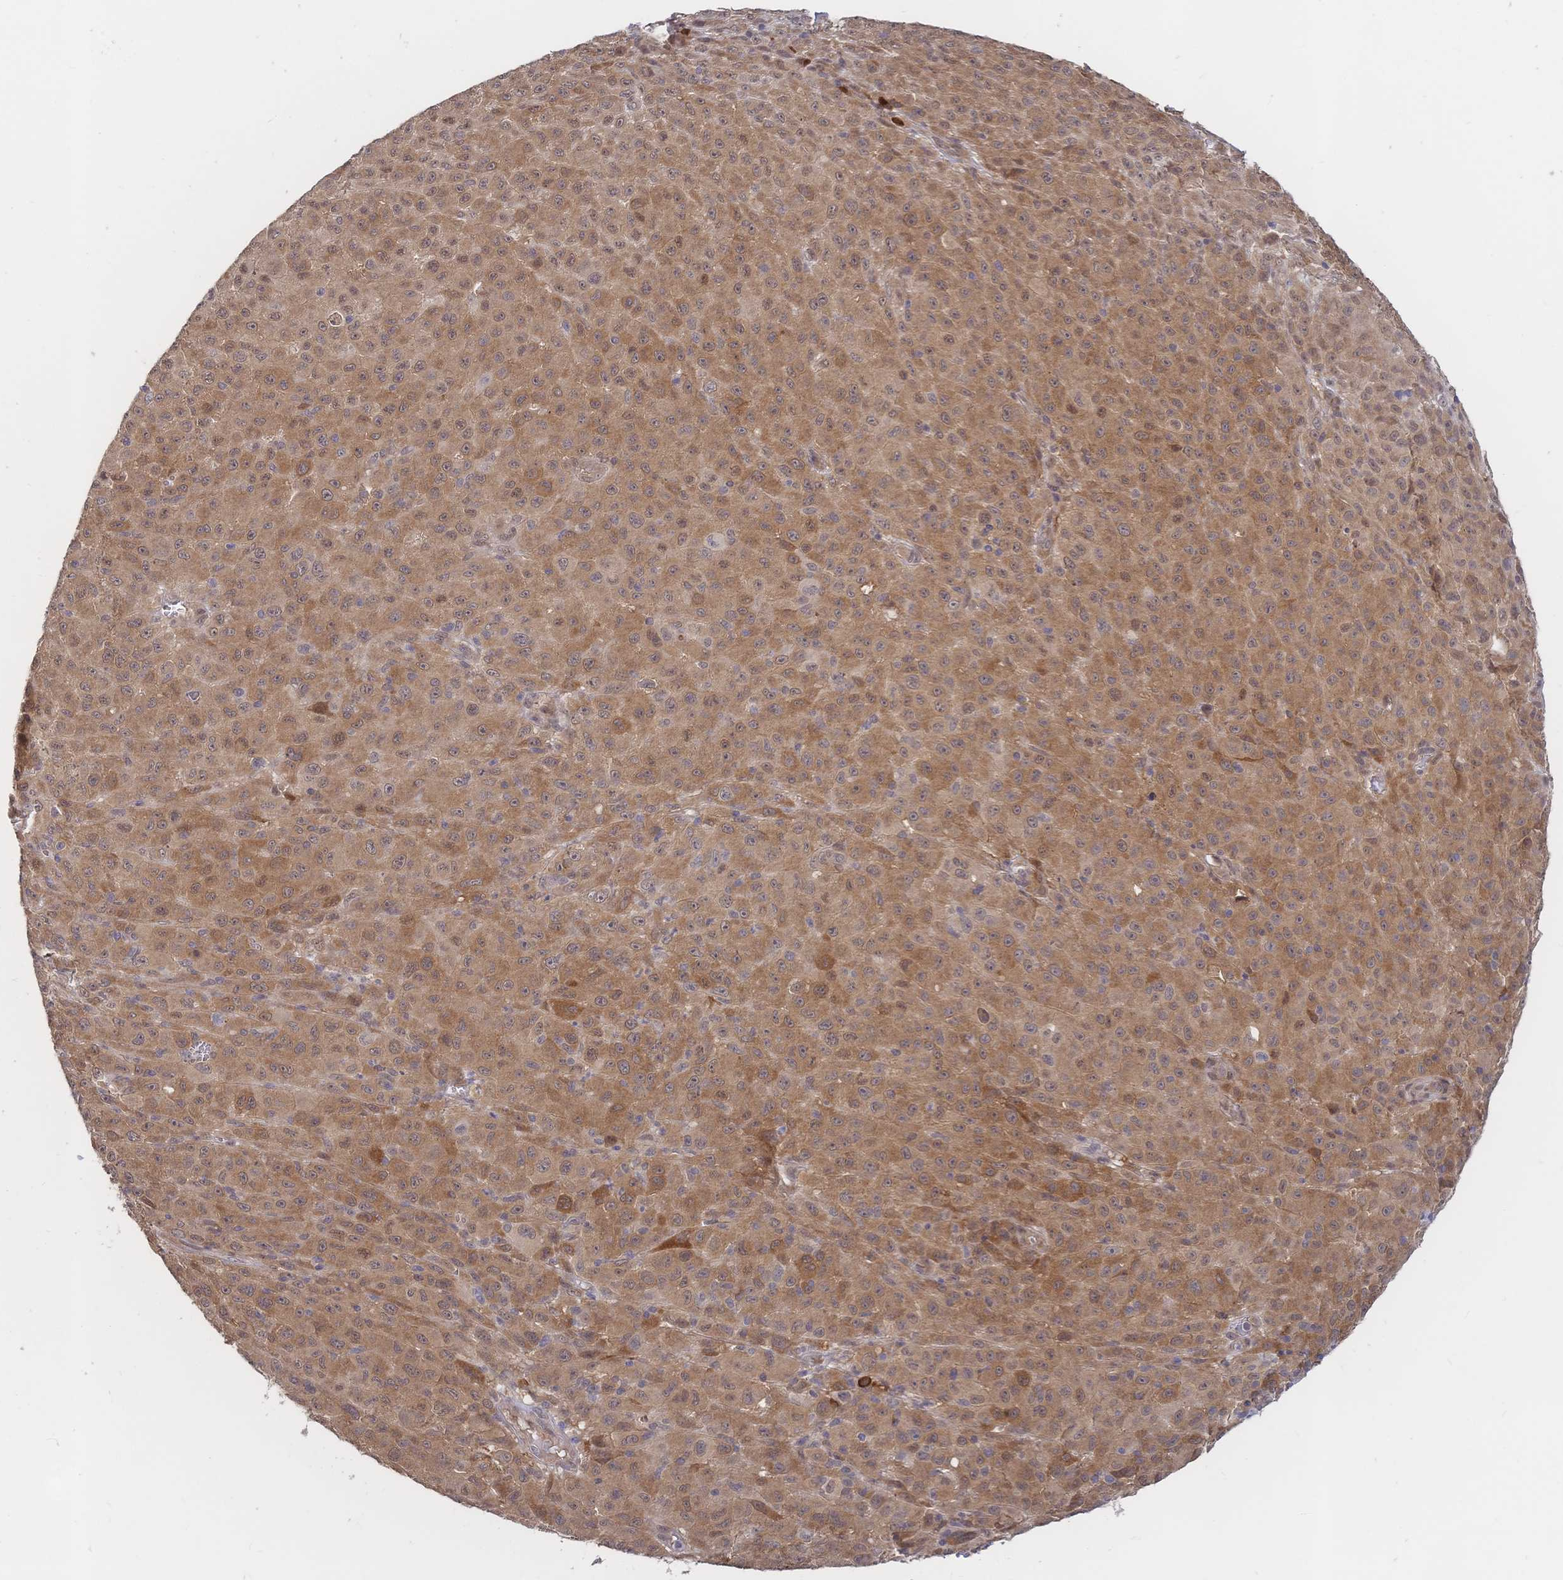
{"staining": {"intensity": "moderate", "quantity": ">75%", "location": "cytoplasmic/membranous,nuclear"}, "tissue": "melanoma", "cell_type": "Tumor cells", "image_type": "cancer", "snomed": [{"axis": "morphology", "description": "Malignant melanoma, NOS"}, {"axis": "topography", "description": "Skin"}], "caption": "Brown immunohistochemical staining in human malignant melanoma shows moderate cytoplasmic/membranous and nuclear positivity in about >75% of tumor cells.", "gene": "LMO4", "patient": {"sex": "male", "age": 73}}